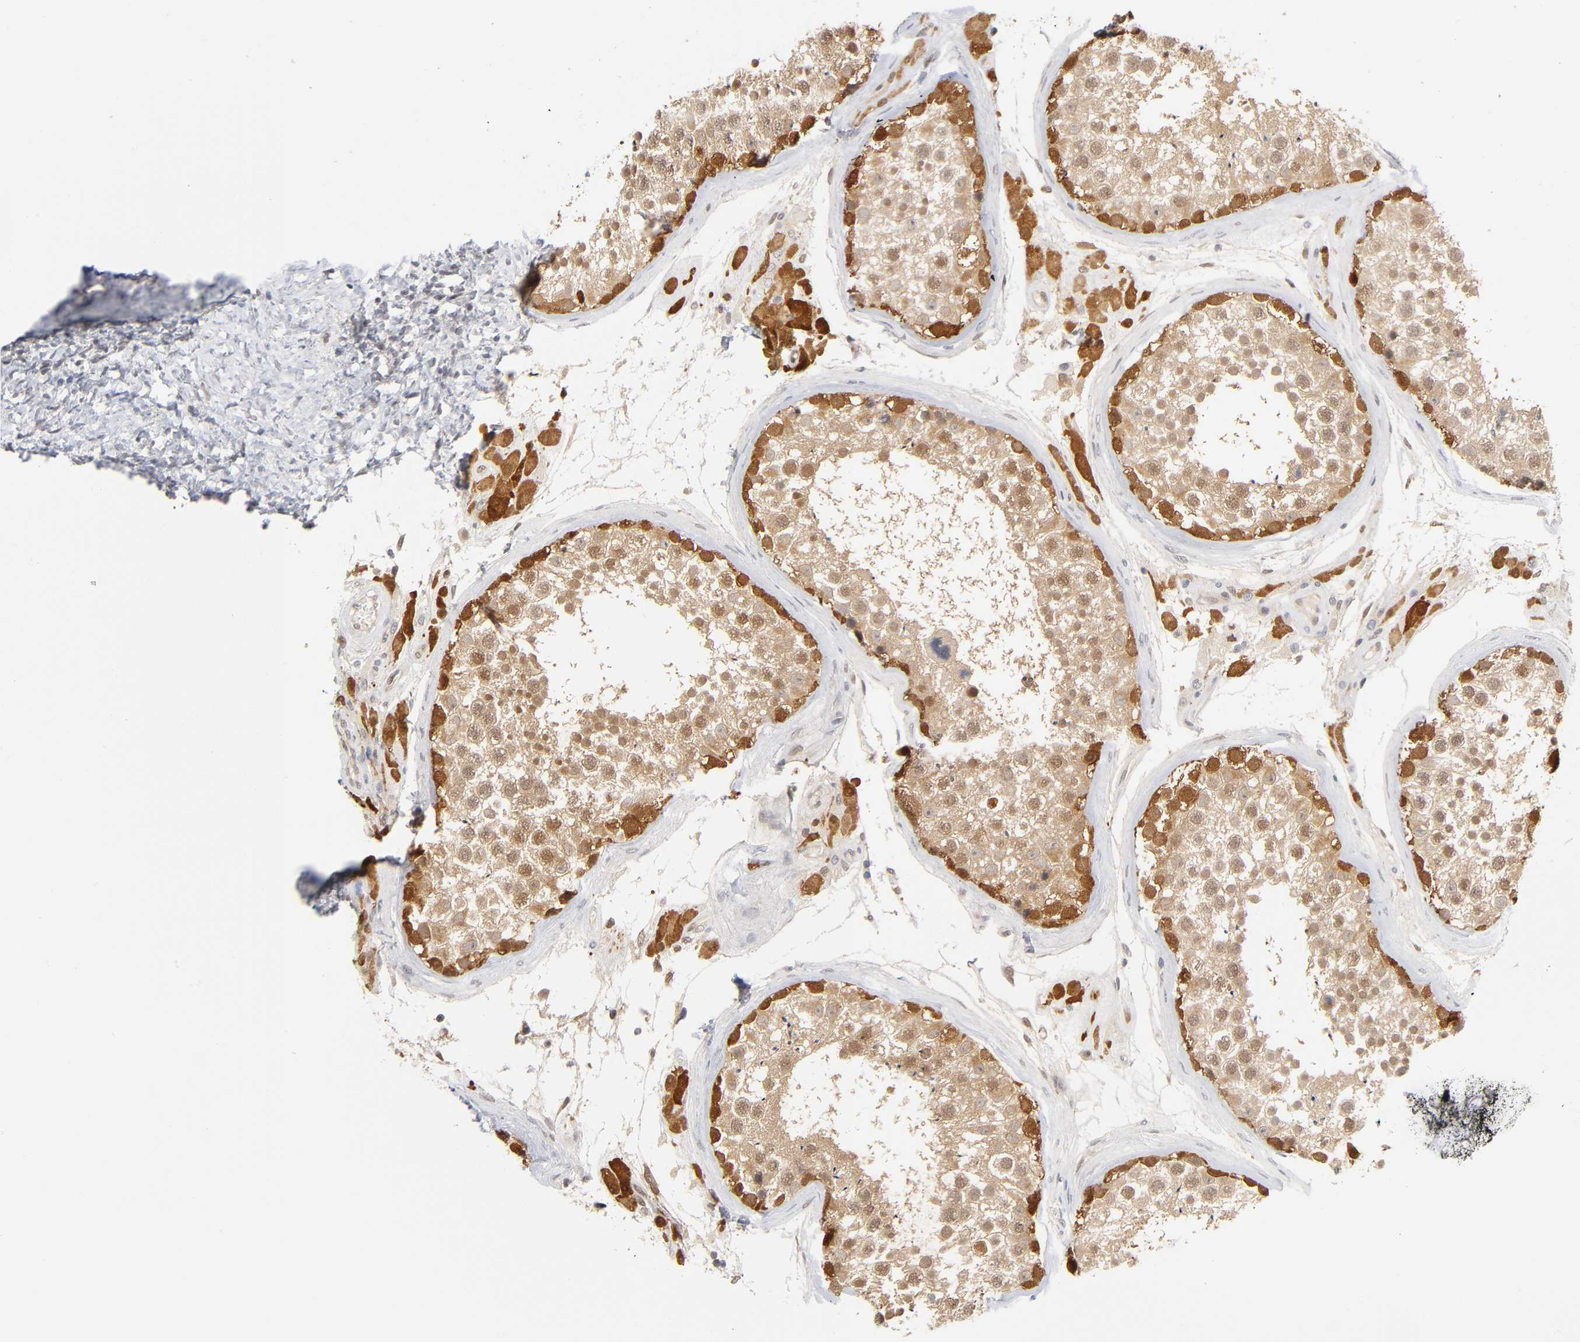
{"staining": {"intensity": "moderate", "quantity": ">75%", "location": "cytoplasmic/membranous"}, "tissue": "testis", "cell_type": "Cells in seminiferous ducts", "image_type": "normal", "snomed": [{"axis": "morphology", "description": "Normal tissue, NOS"}, {"axis": "topography", "description": "Testis"}], "caption": "Unremarkable testis demonstrates moderate cytoplasmic/membranous positivity in approximately >75% of cells in seminiferous ducts Immunohistochemistry stains the protein of interest in brown and the nuclei are stained blue..", "gene": "DFFB", "patient": {"sex": "male", "age": 46}}